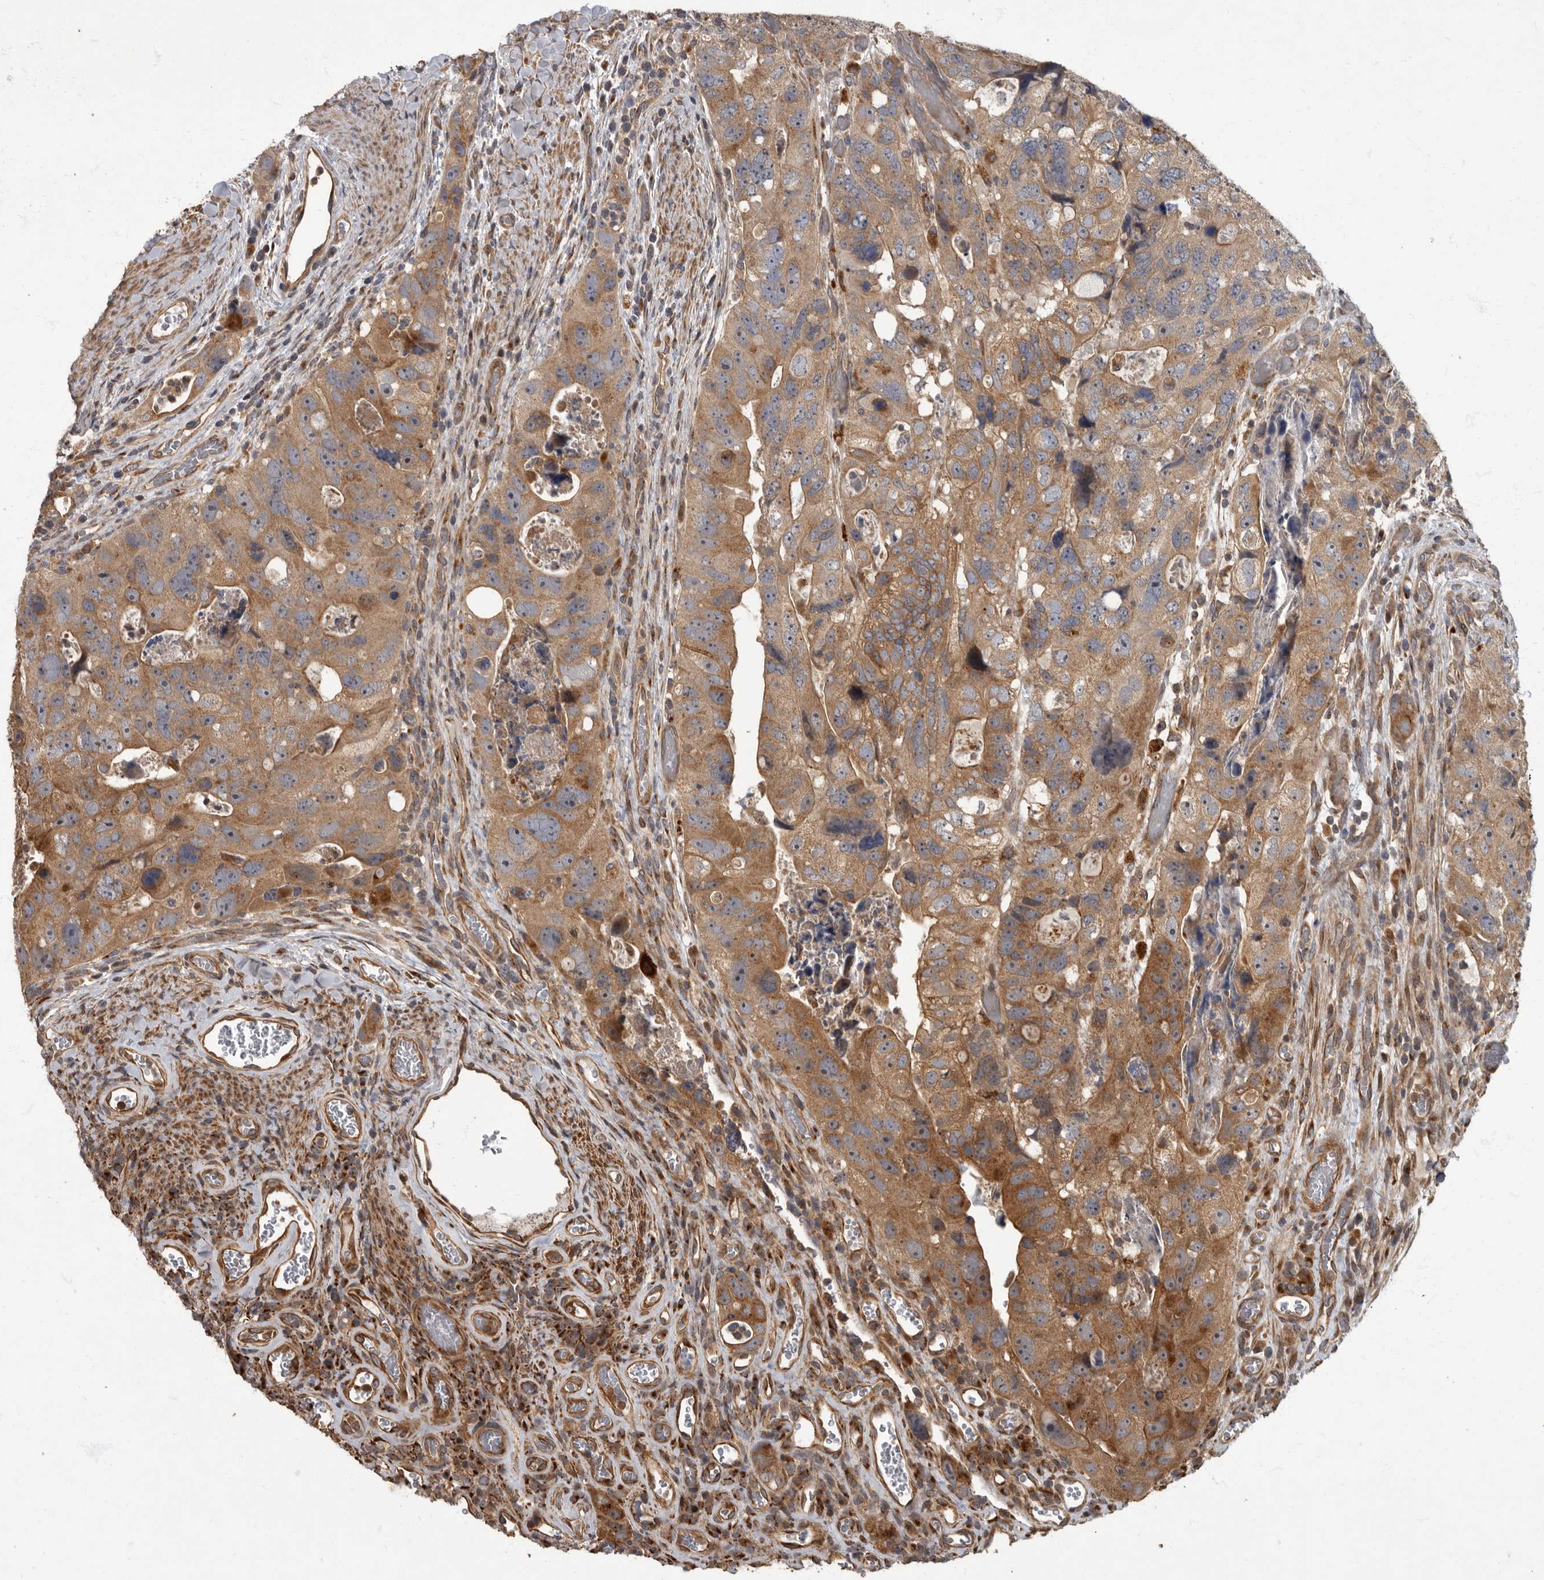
{"staining": {"intensity": "moderate", "quantity": ">75%", "location": "cytoplasmic/membranous"}, "tissue": "colorectal cancer", "cell_type": "Tumor cells", "image_type": "cancer", "snomed": [{"axis": "morphology", "description": "Adenocarcinoma, NOS"}, {"axis": "topography", "description": "Rectum"}], "caption": "Brown immunohistochemical staining in adenocarcinoma (colorectal) shows moderate cytoplasmic/membranous positivity in about >75% of tumor cells.", "gene": "IQCK", "patient": {"sex": "male", "age": 59}}